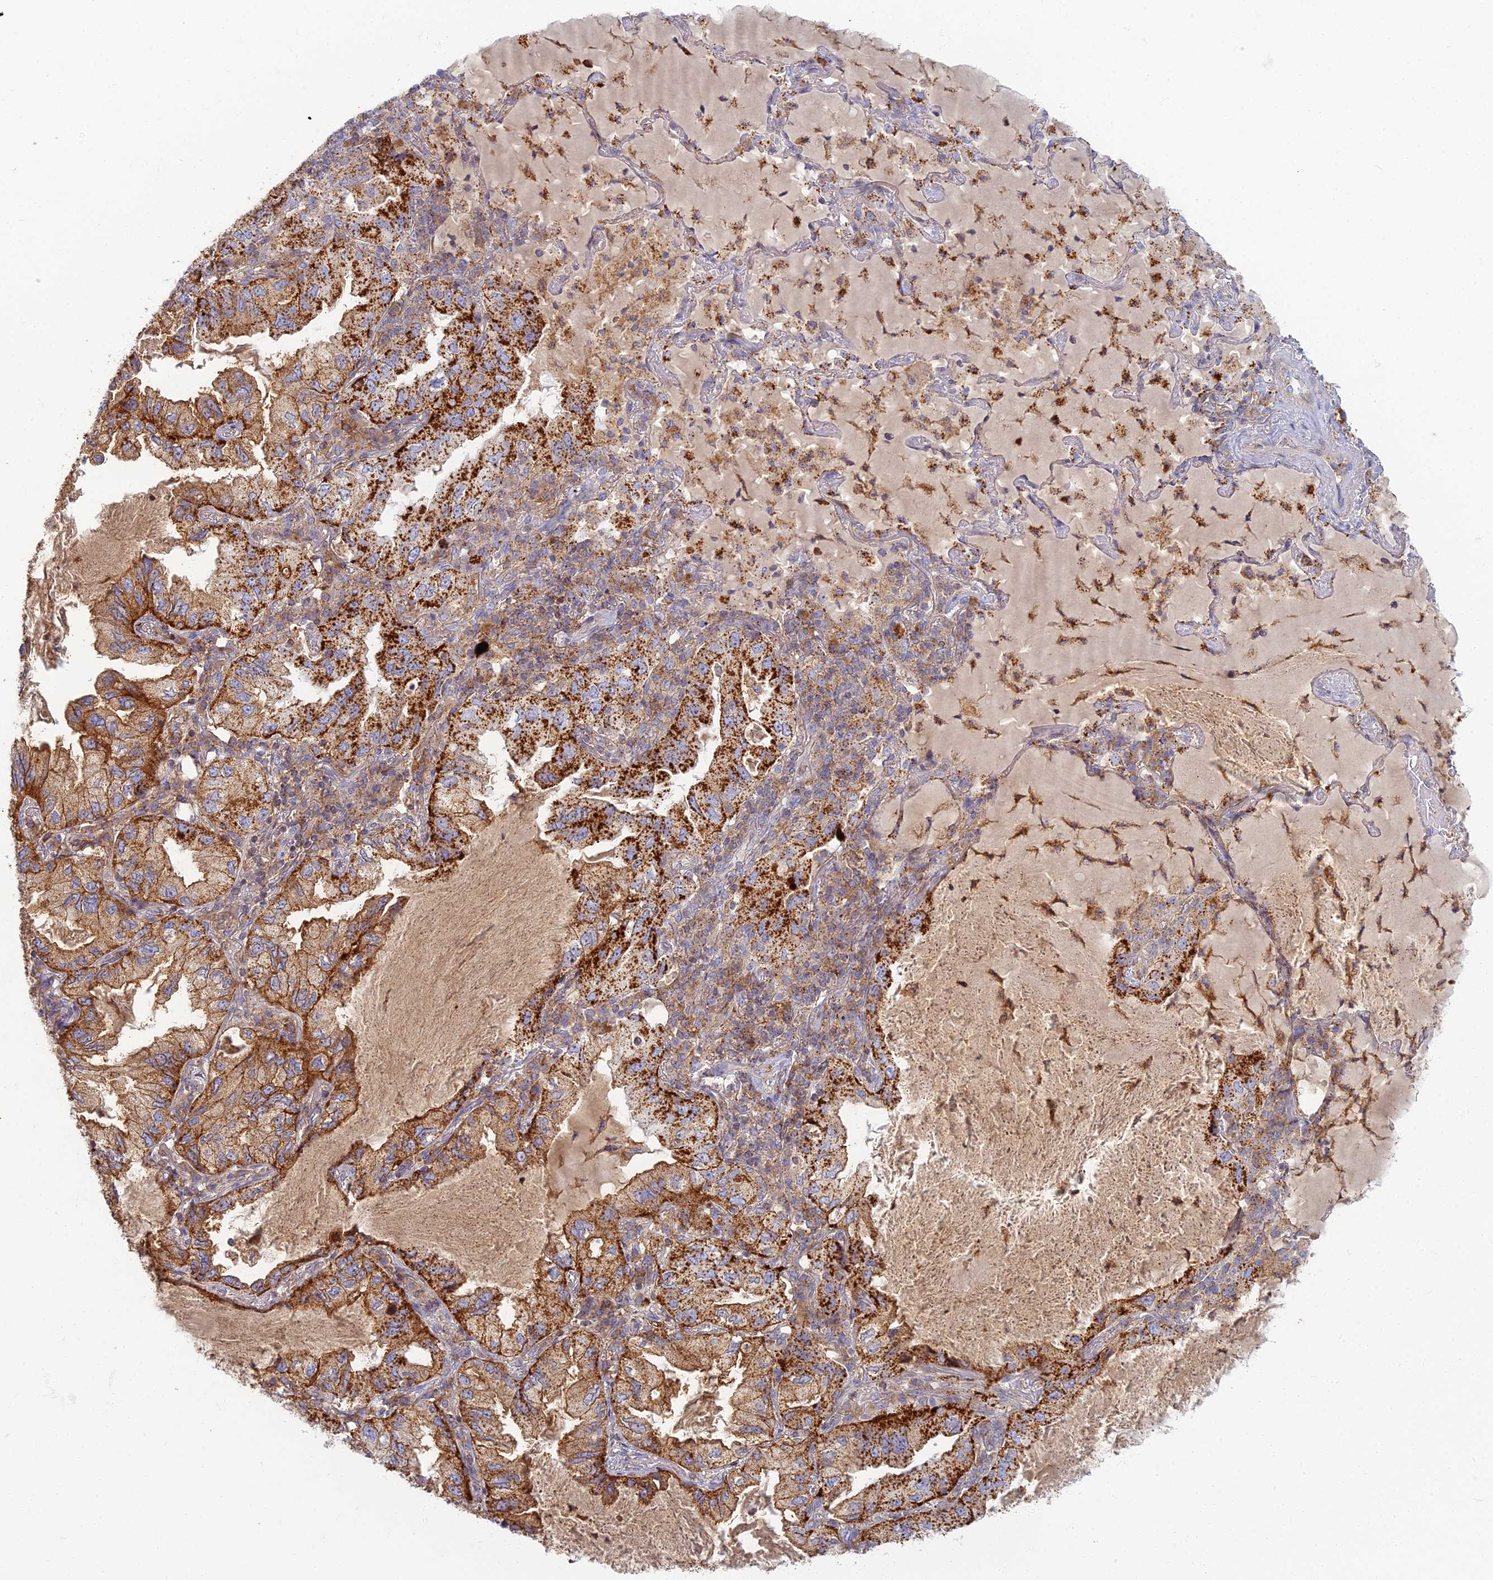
{"staining": {"intensity": "strong", "quantity": "25%-75%", "location": "cytoplasmic/membranous"}, "tissue": "lung cancer", "cell_type": "Tumor cells", "image_type": "cancer", "snomed": [{"axis": "morphology", "description": "Adenocarcinoma, NOS"}, {"axis": "topography", "description": "Lung"}], "caption": "Approximately 25%-75% of tumor cells in adenocarcinoma (lung) display strong cytoplasmic/membranous protein positivity as visualized by brown immunohistochemical staining.", "gene": "CHMP4B", "patient": {"sex": "female", "age": 69}}